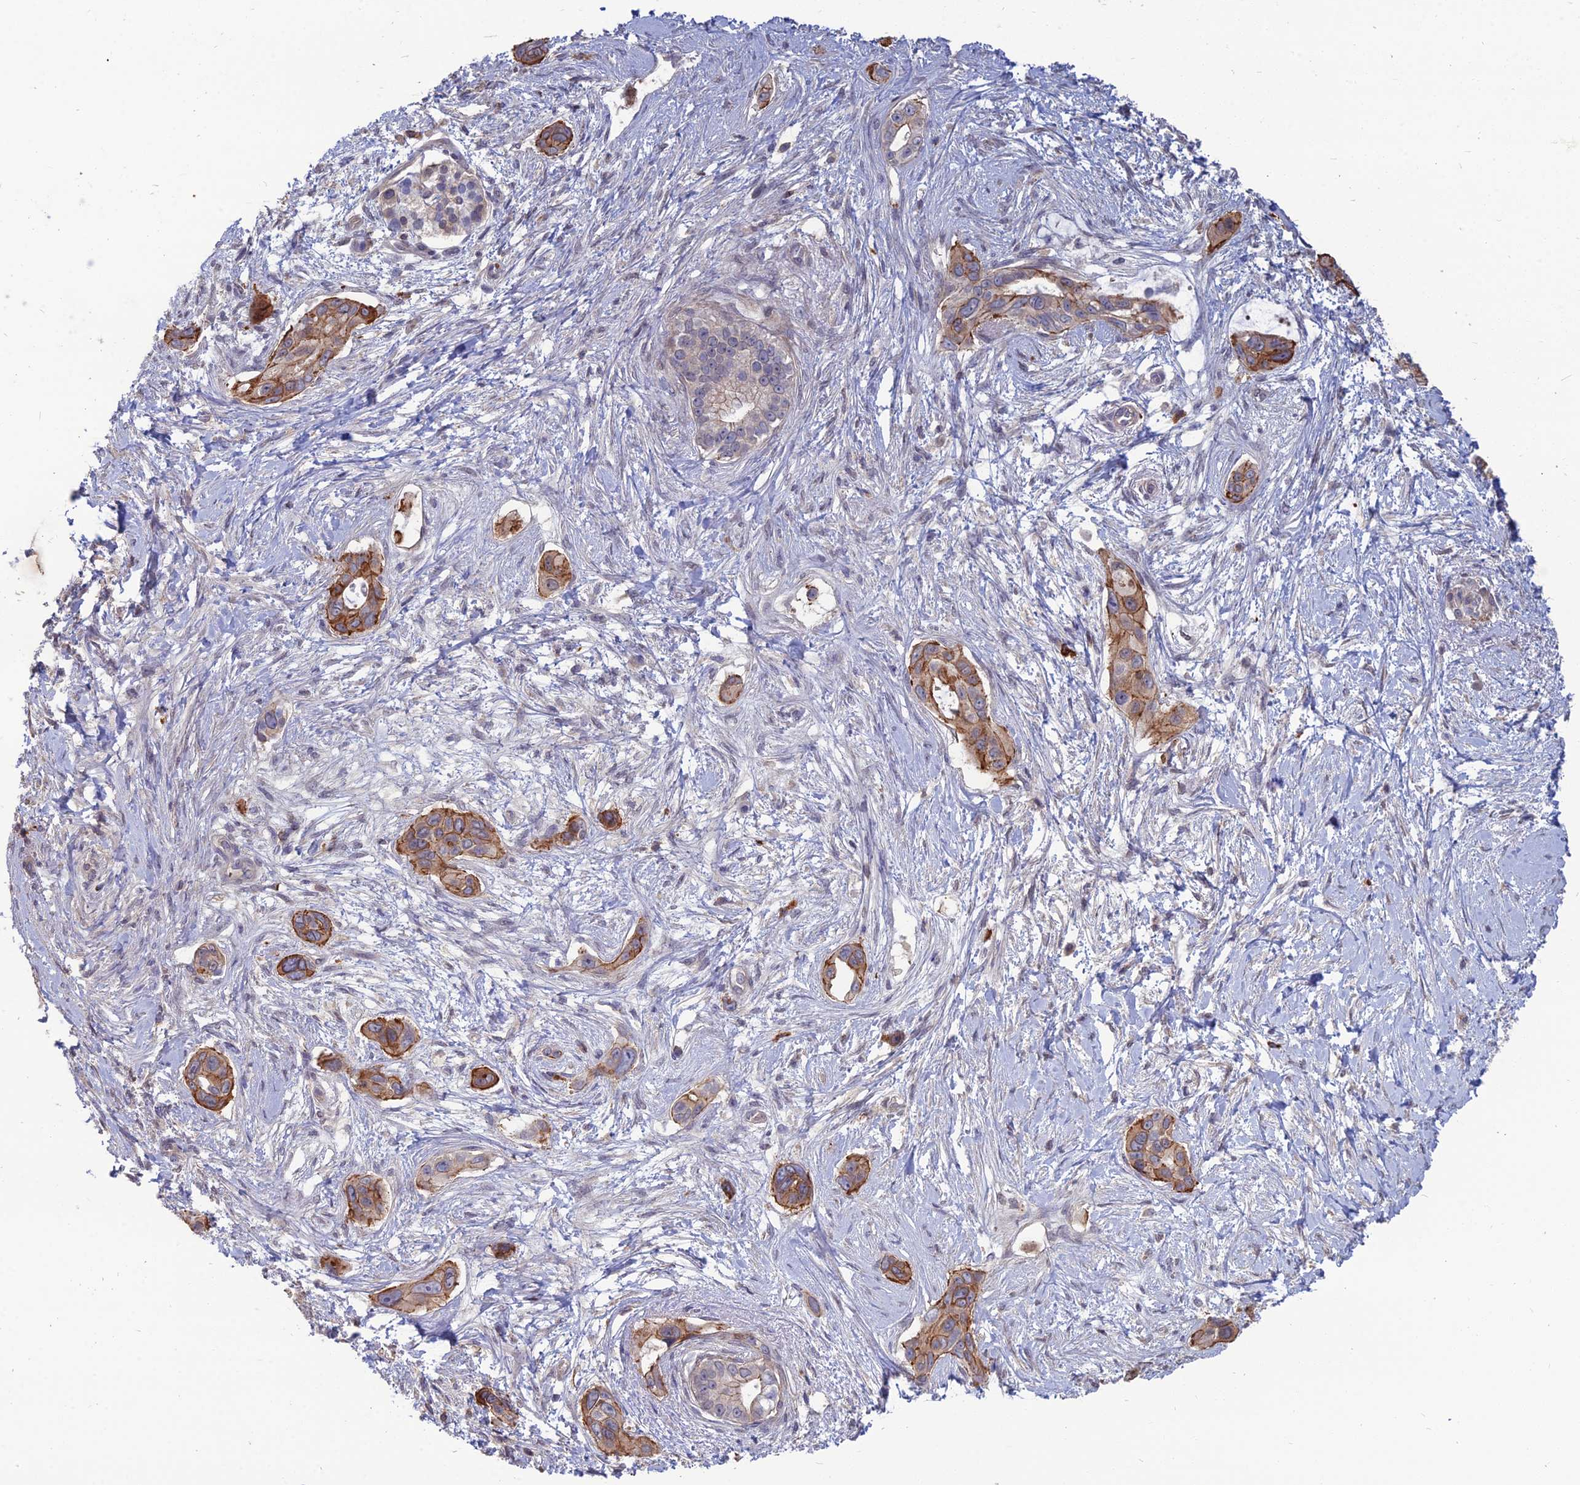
{"staining": {"intensity": "strong", "quantity": "25%-75%", "location": "cytoplasmic/membranous"}, "tissue": "pancreatic cancer", "cell_type": "Tumor cells", "image_type": "cancer", "snomed": [{"axis": "morphology", "description": "Adenocarcinoma, NOS"}, {"axis": "topography", "description": "Pancreas"}], "caption": "Immunohistochemistry (IHC) of adenocarcinoma (pancreatic) displays high levels of strong cytoplasmic/membranous expression in about 25%-75% of tumor cells.", "gene": "OPA3", "patient": {"sex": "male", "age": 72}}